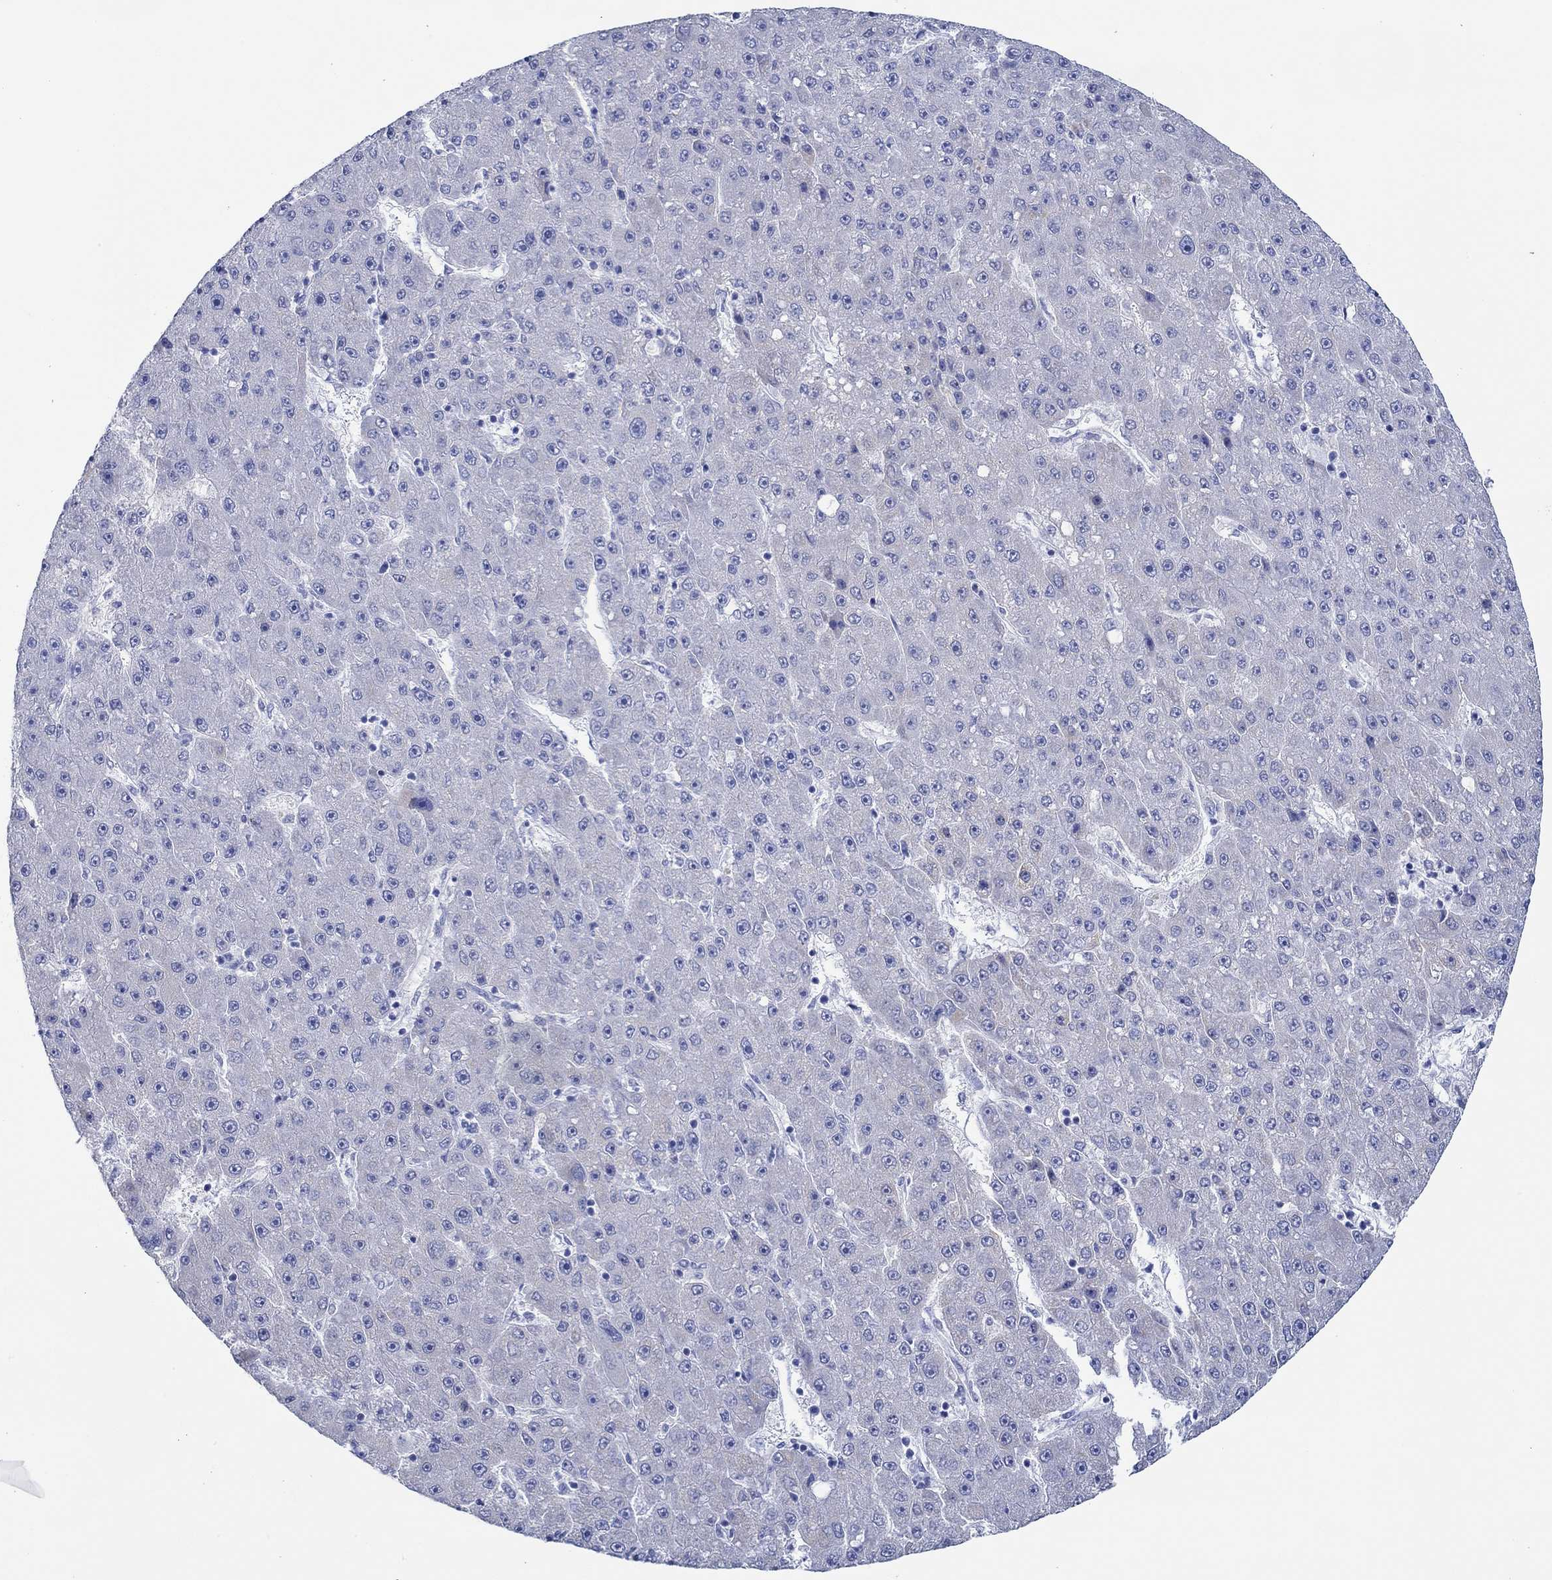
{"staining": {"intensity": "negative", "quantity": "none", "location": "none"}, "tissue": "liver cancer", "cell_type": "Tumor cells", "image_type": "cancer", "snomed": [{"axis": "morphology", "description": "Carcinoma, Hepatocellular, NOS"}, {"axis": "topography", "description": "Liver"}], "caption": "Immunohistochemical staining of liver cancer demonstrates no significant staining in tumor cells. Nuclei are stained in blue.", "gene": "IGFBP6", "patient": {"sex": "male", "age": 67}}